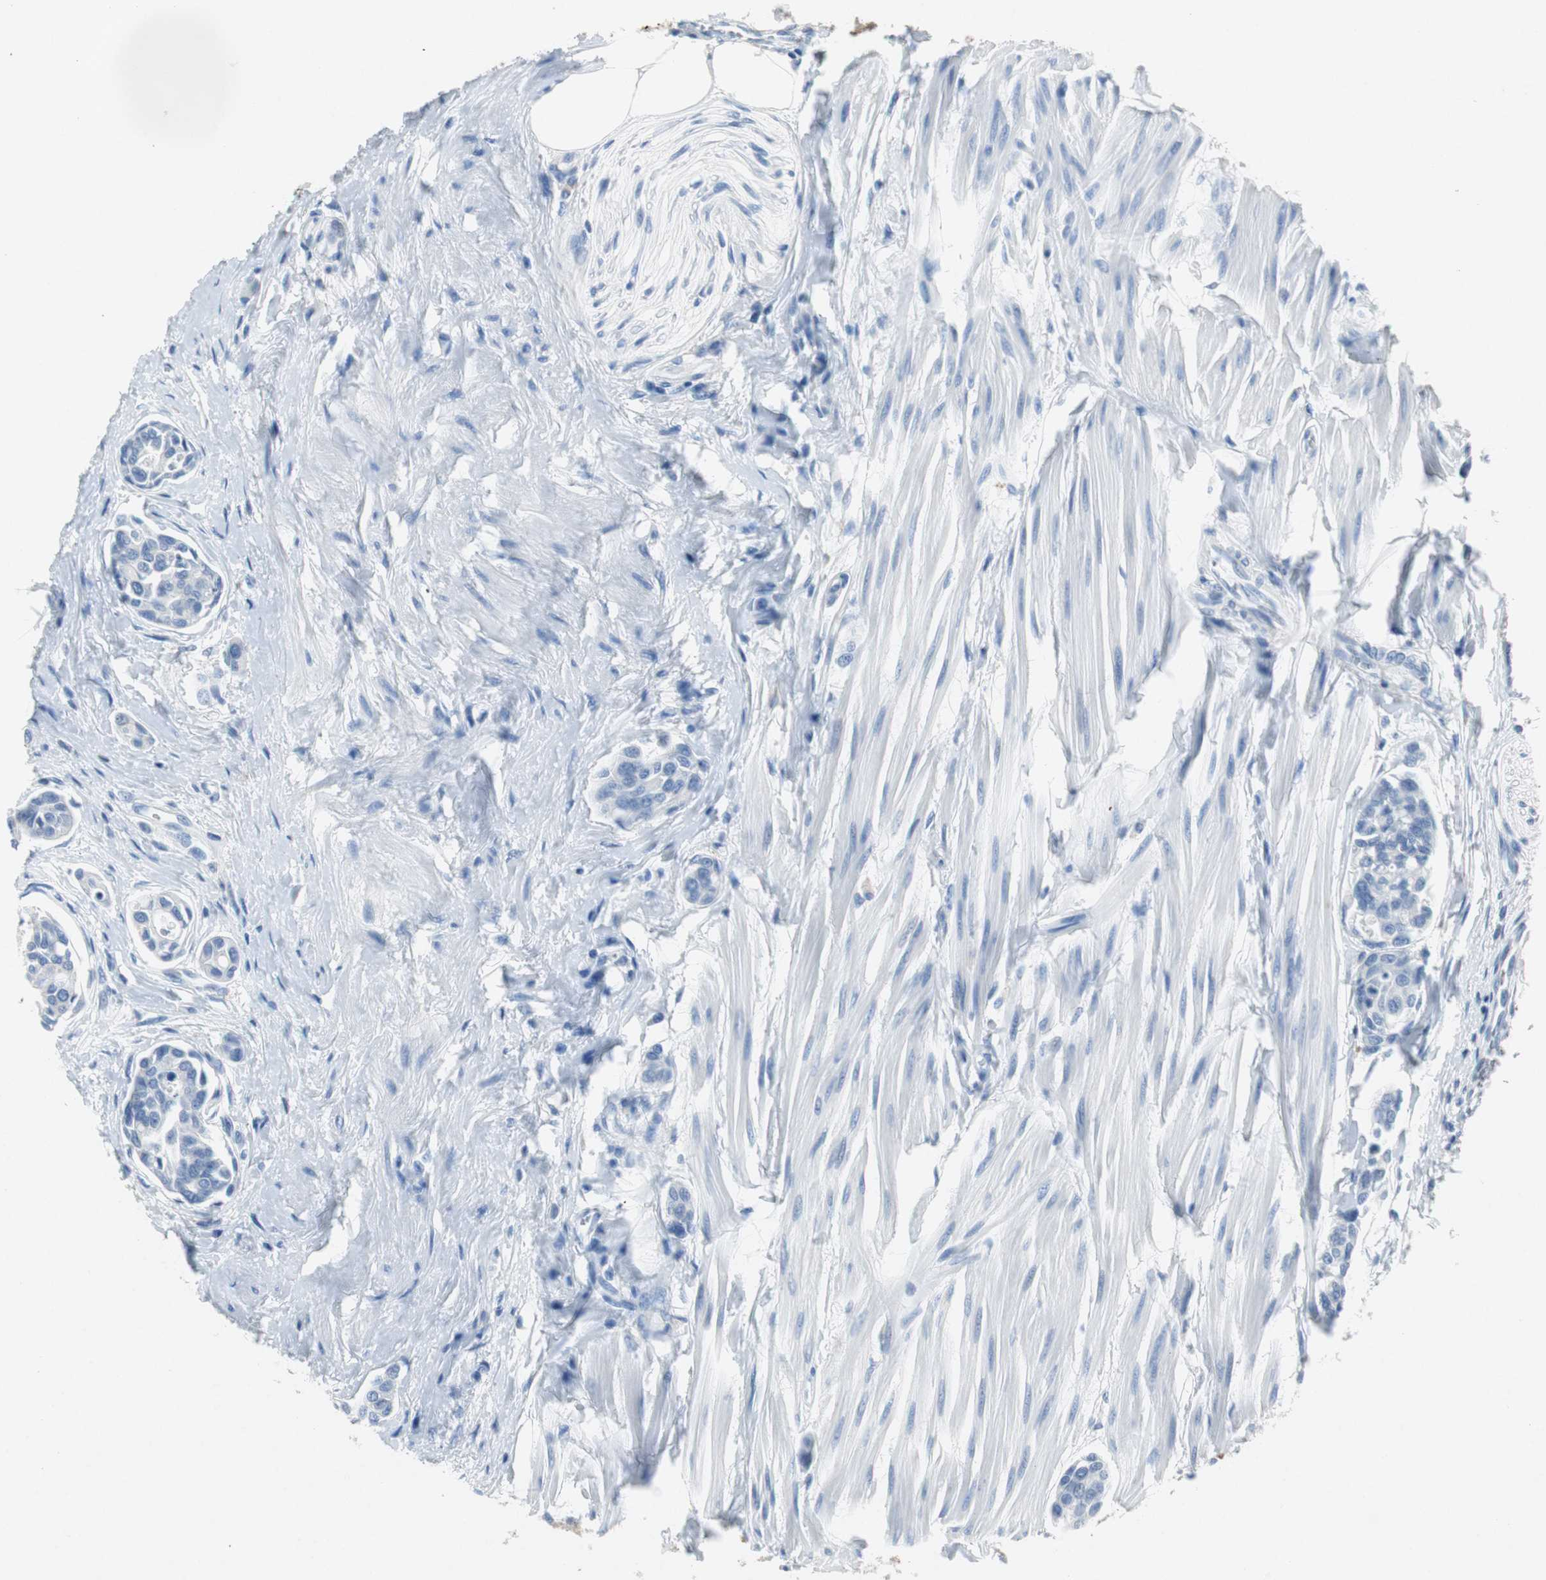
{"staining": {"intensity": "negative", "quantity": "none", "location": "none"}, "tissue": "urothelial cancer", "cell_type": "Tumor cells", "image_type": "cancer", "snomed": [{"axis": "morphology", "description": "Urothelial carcinoma, High grade"}, {"axis": "topography", "description": "Urinary bladder"}], "caption": "A histopathology image of urothelial cancer stained for a protein reveals no brown staining in tumor cells.", "gene": "LRP2", "patient": {"sex": "male", "age": 78}}